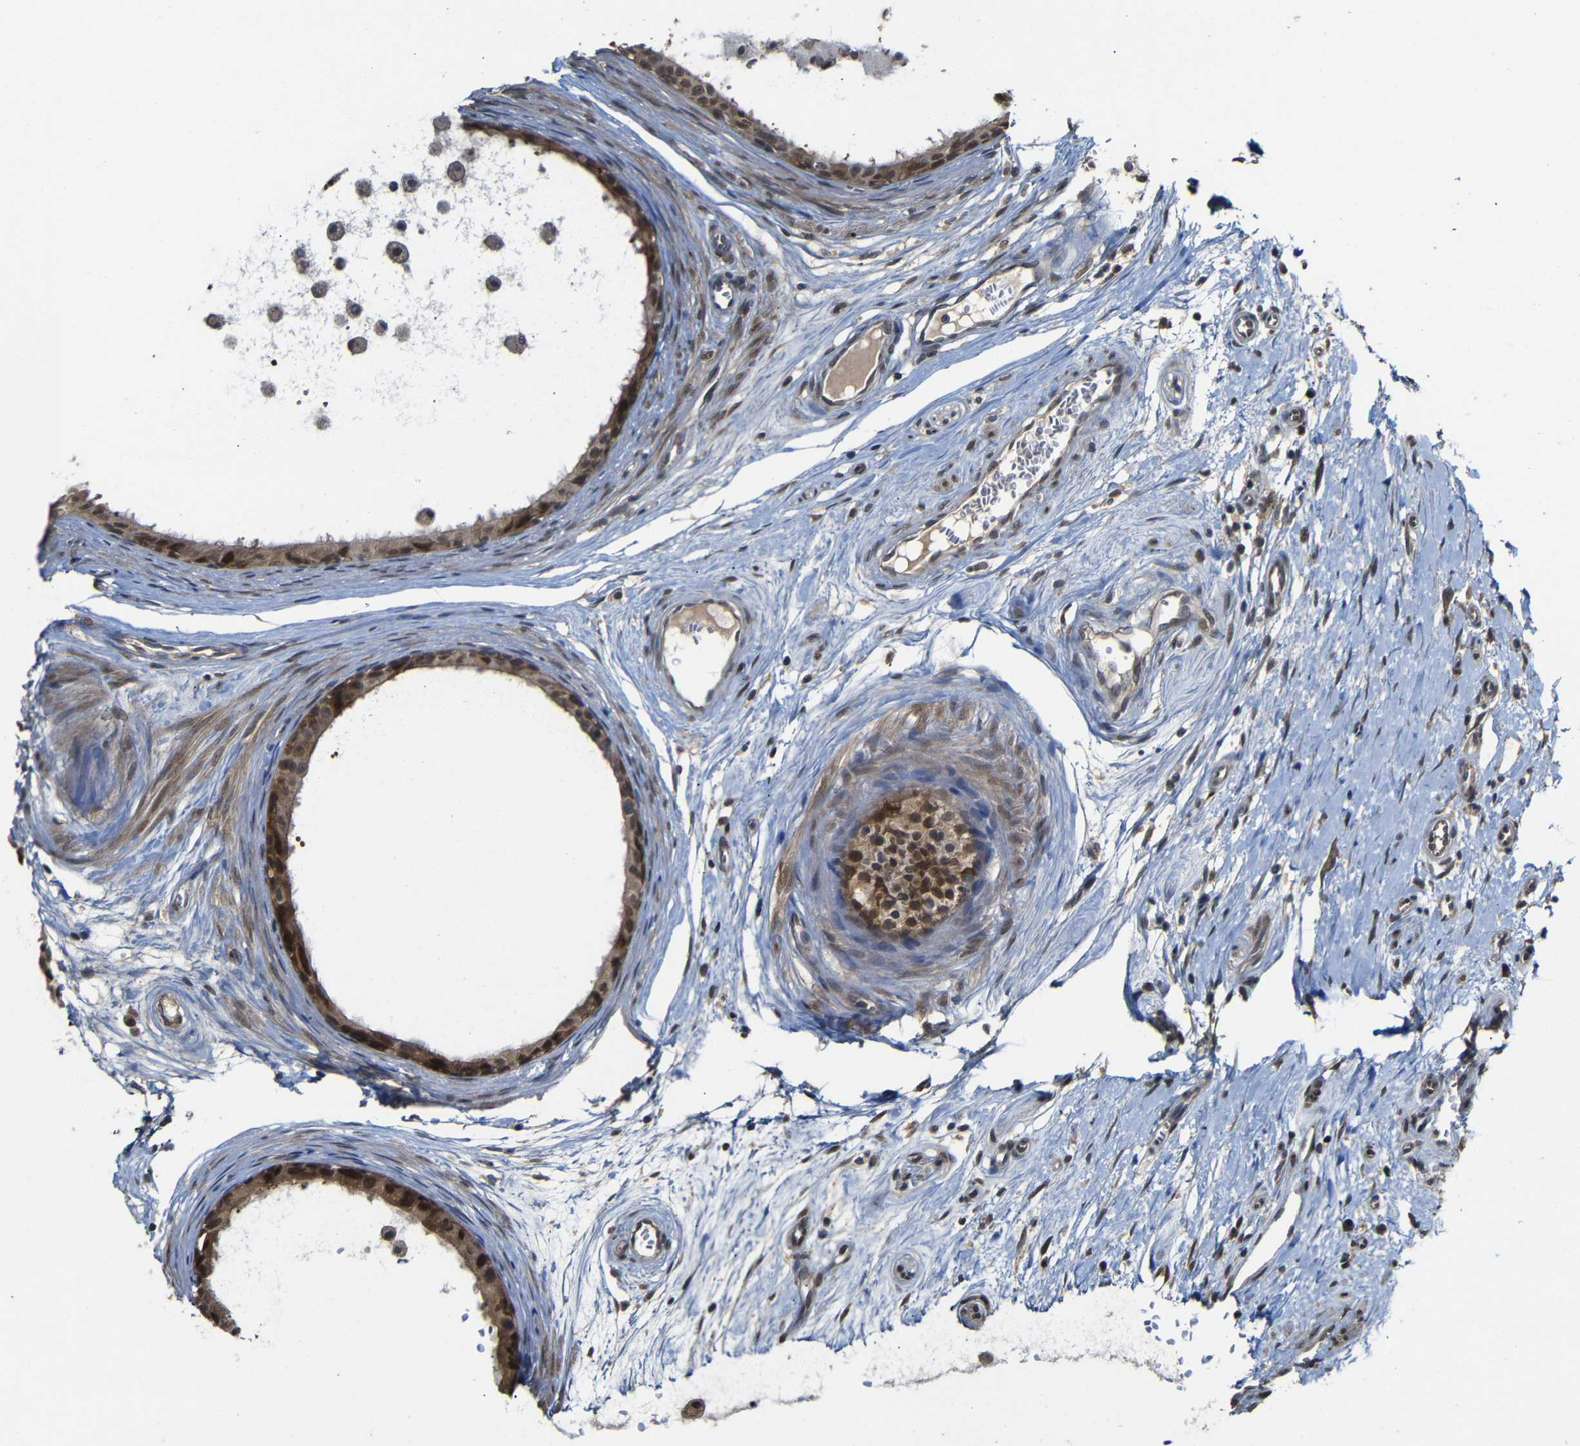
{"staining": {"intensity": "moderate", "quantity": ">75%", "location": "cytoplasmic/membranous,nuclear"}, "tissue": "epididymis", "cell_type": "Glandular cells", "image_type": "normal", "snomed": [{"axis": "morphology", "description": "Normal tissue, NOS"}, {"axis": "morphology", "description": "Inflammation, NOS"}, {"axis": "topography", "description": "Epididymis"}], "caption": "Brown immunohistochemical staining in unremarkable human epididymis shows moderate cytoplasmic/membranous,nuclear positivity in approximately >75% of glandular cells. Using DAB (3,3'-diaminobenzidine) (brown) and hematoxylin (blue) stains, captured at high magnification using brightfield microscopy.", "gene": "ATG12", "patient": {"sex": "male", "age": 85}}